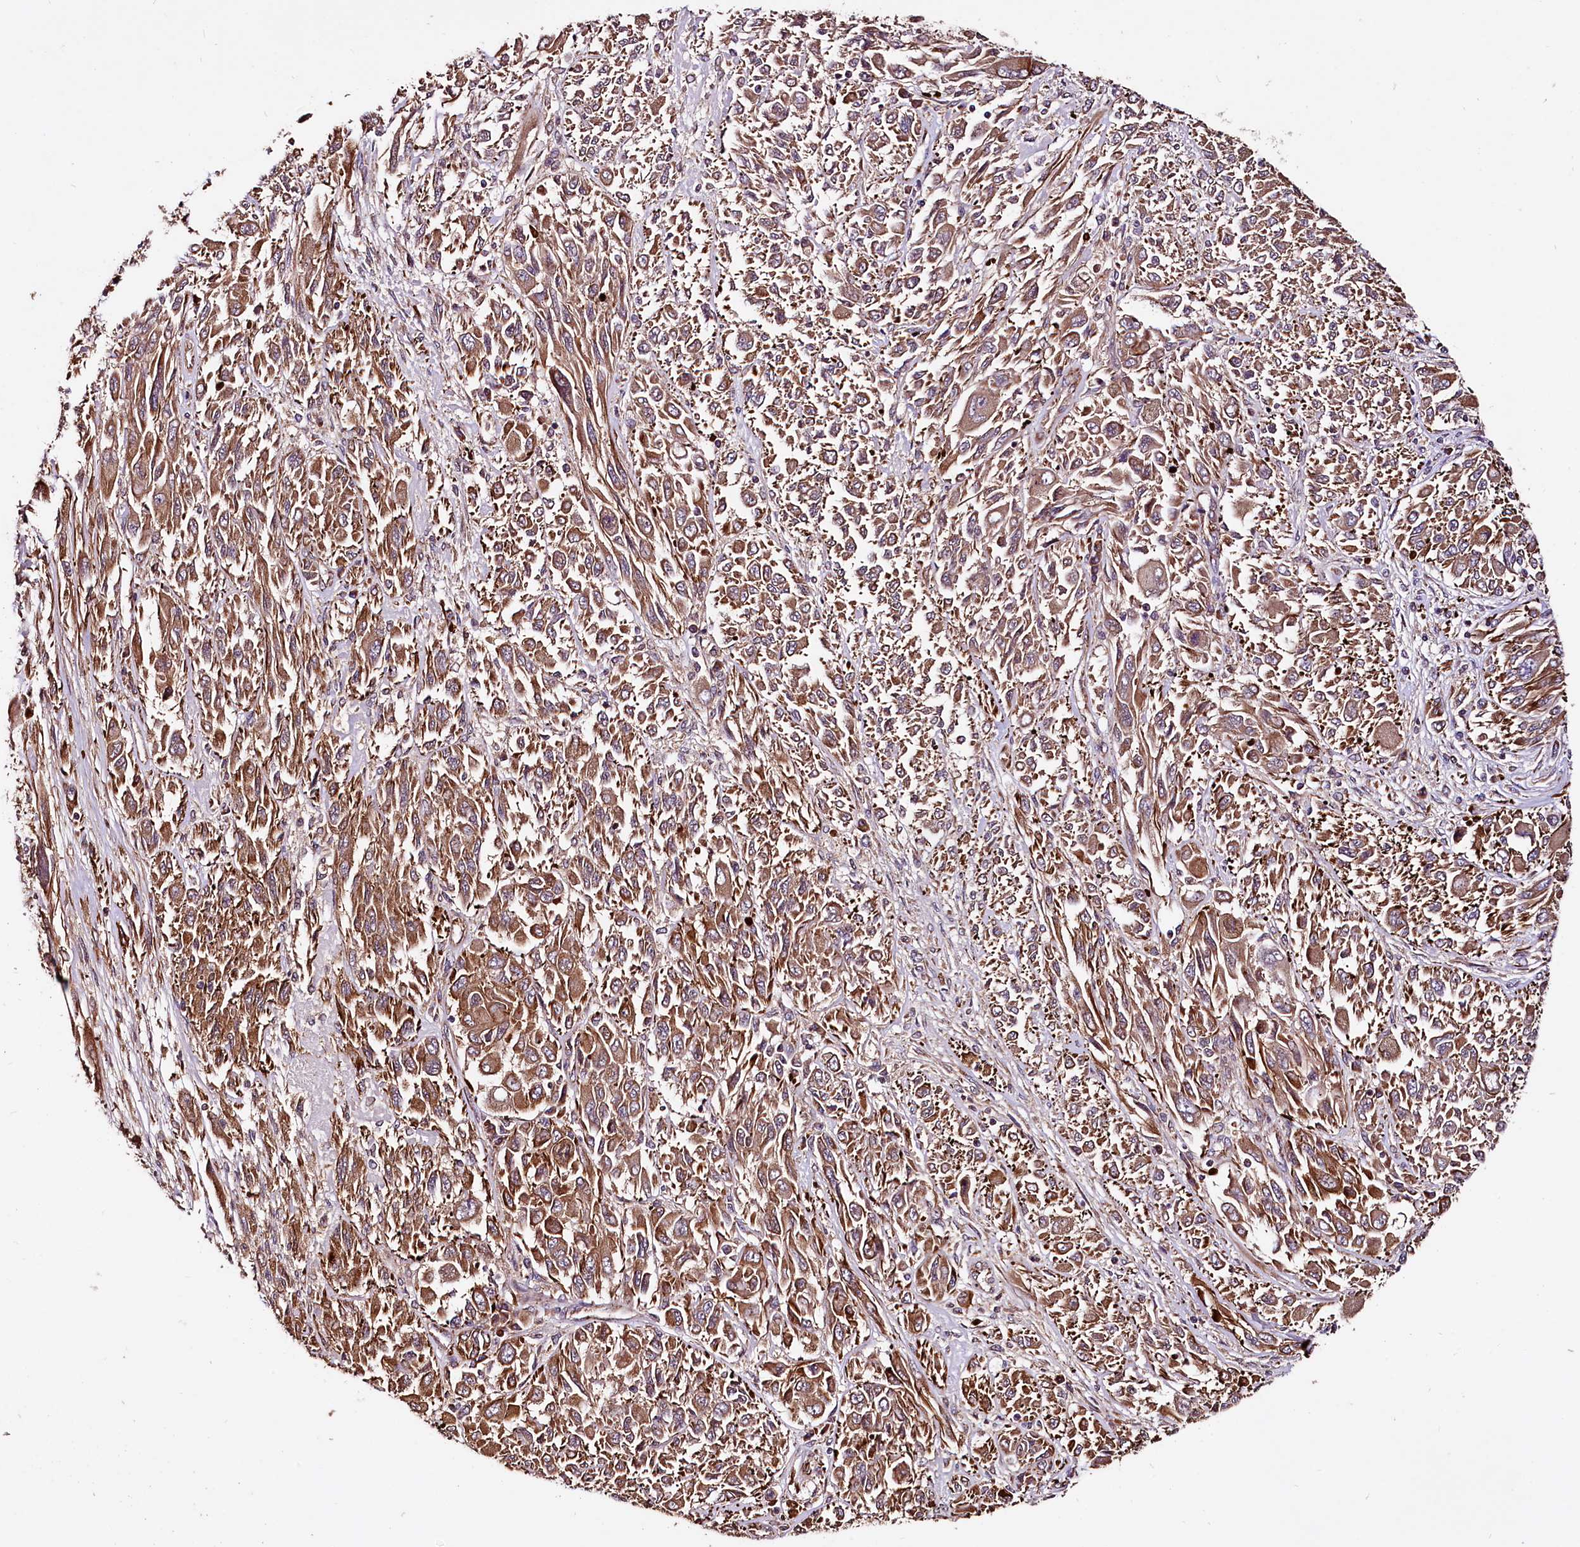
{"staining": {"intensity": "moderate", "quantity": ">75%", "location": "cytoplasmic/membranous"}, "tissue": "melanoma", "cell_type": "Tumor cells", "image_type": "cancer", "snomed": [{"axis": "morphology", "description": "Malignant melanoma, NOS"}, {"axis": "topography", "description": "Skin"}], "caption": "A brown stain labels moderate cytoplasmic/membranous positivity of a protein in malignant melanoma tumor cells.", "gene": "RASSF1", "patient": {"sex": "female", "age": 91}}